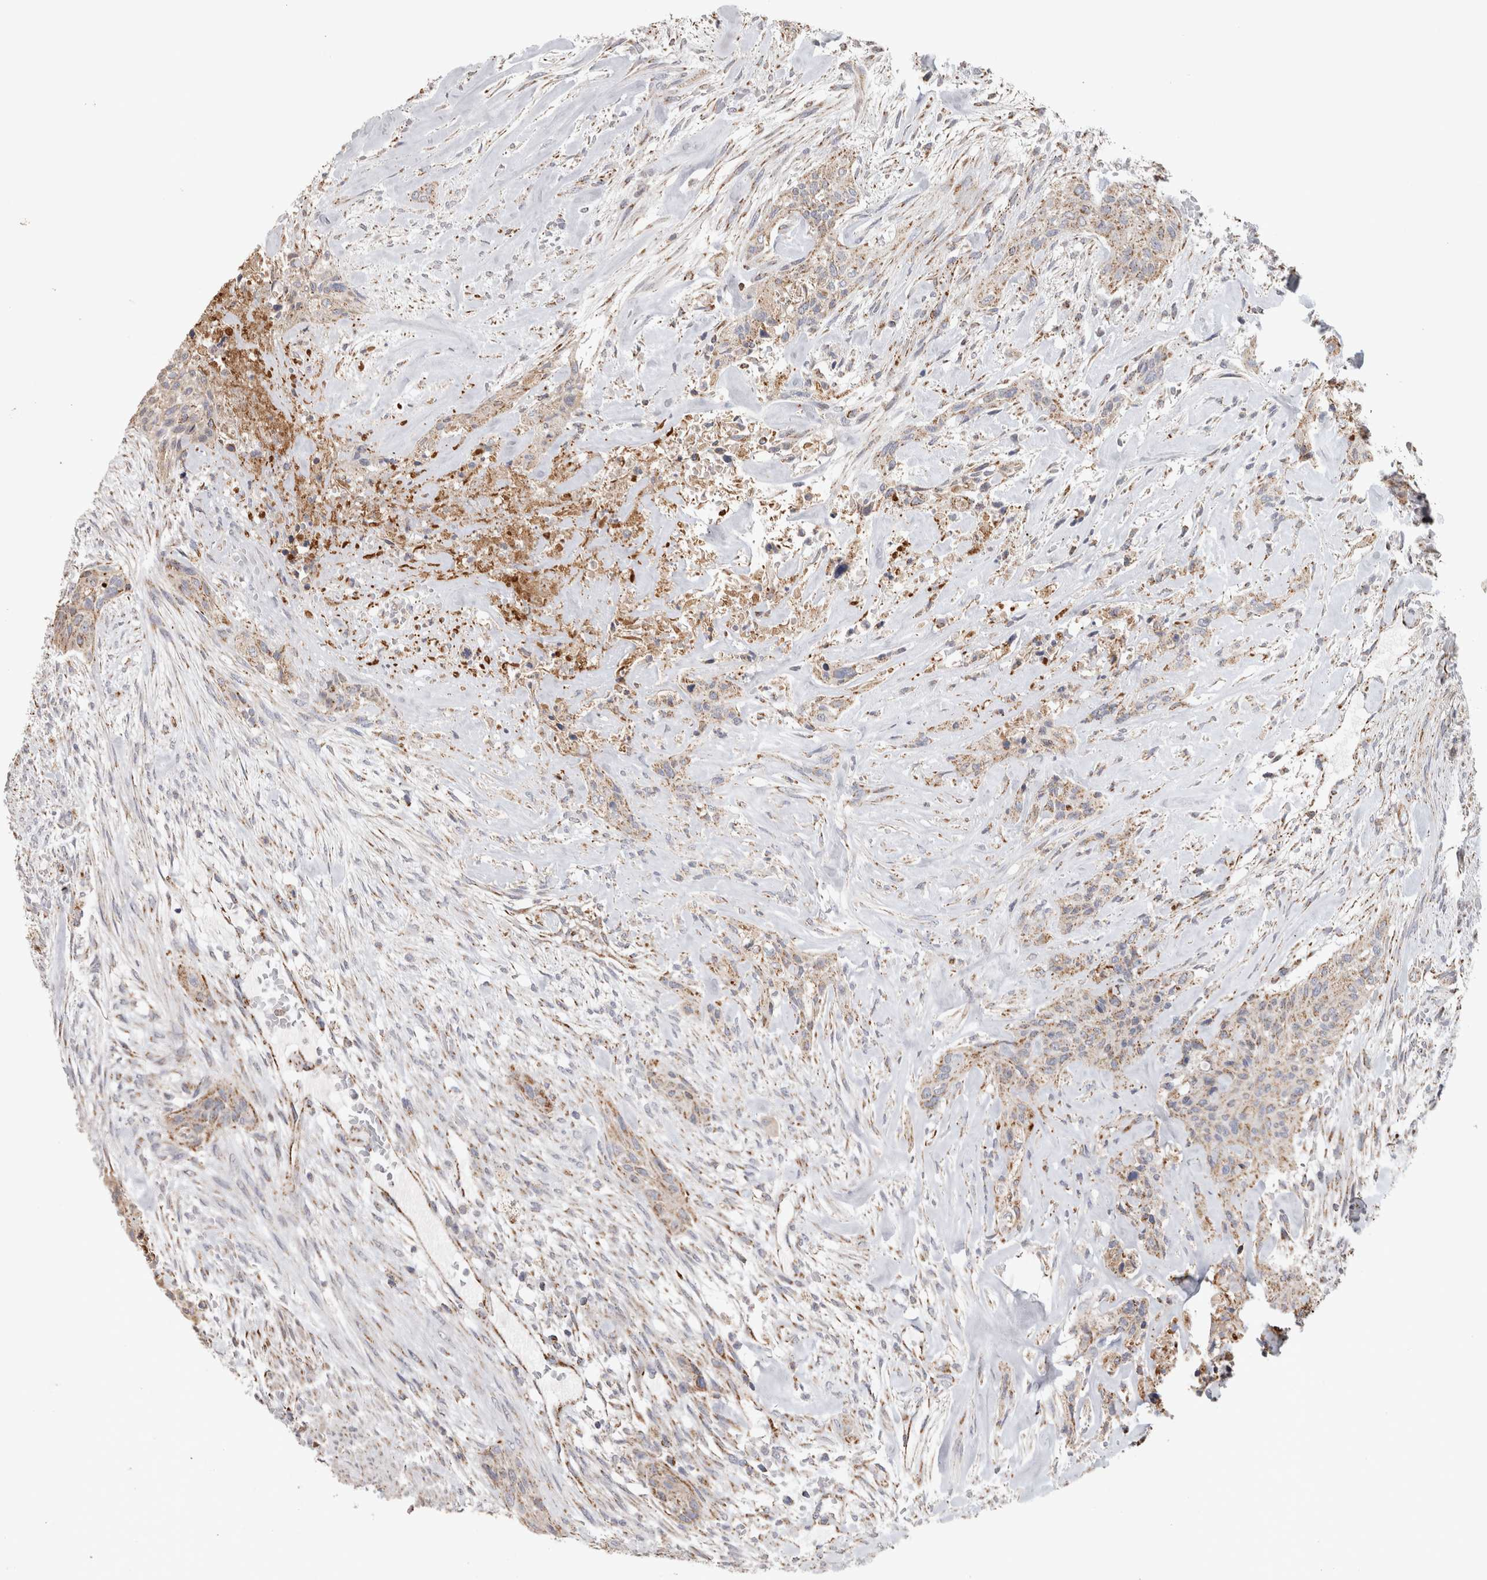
{"staining": {"intensity": "weak", "quantity": ">75%", "location": "cytoplasmic/membranous"}, "tissue": "urothelial cancer", "cell_type": "Tumor cells", "image_type": "cancer", "snomed": [{"axis": "morphology", "description": "Urothelial carcinoma, High grade"}, {"axis": "topography", "description": "Urinary bladder"}], "caption": "This micrograph exhibits high-grade urothelial carcinoma stained with immunohistochemistry (IHC) to label a protein in brown. The cytoplasmic/membranous of tumor cells show weak positivity for the protein. Nuclei are counter-stained blue.", "gene": "ST8SIA1", "patient": {"sex": "male", "age": 35}}